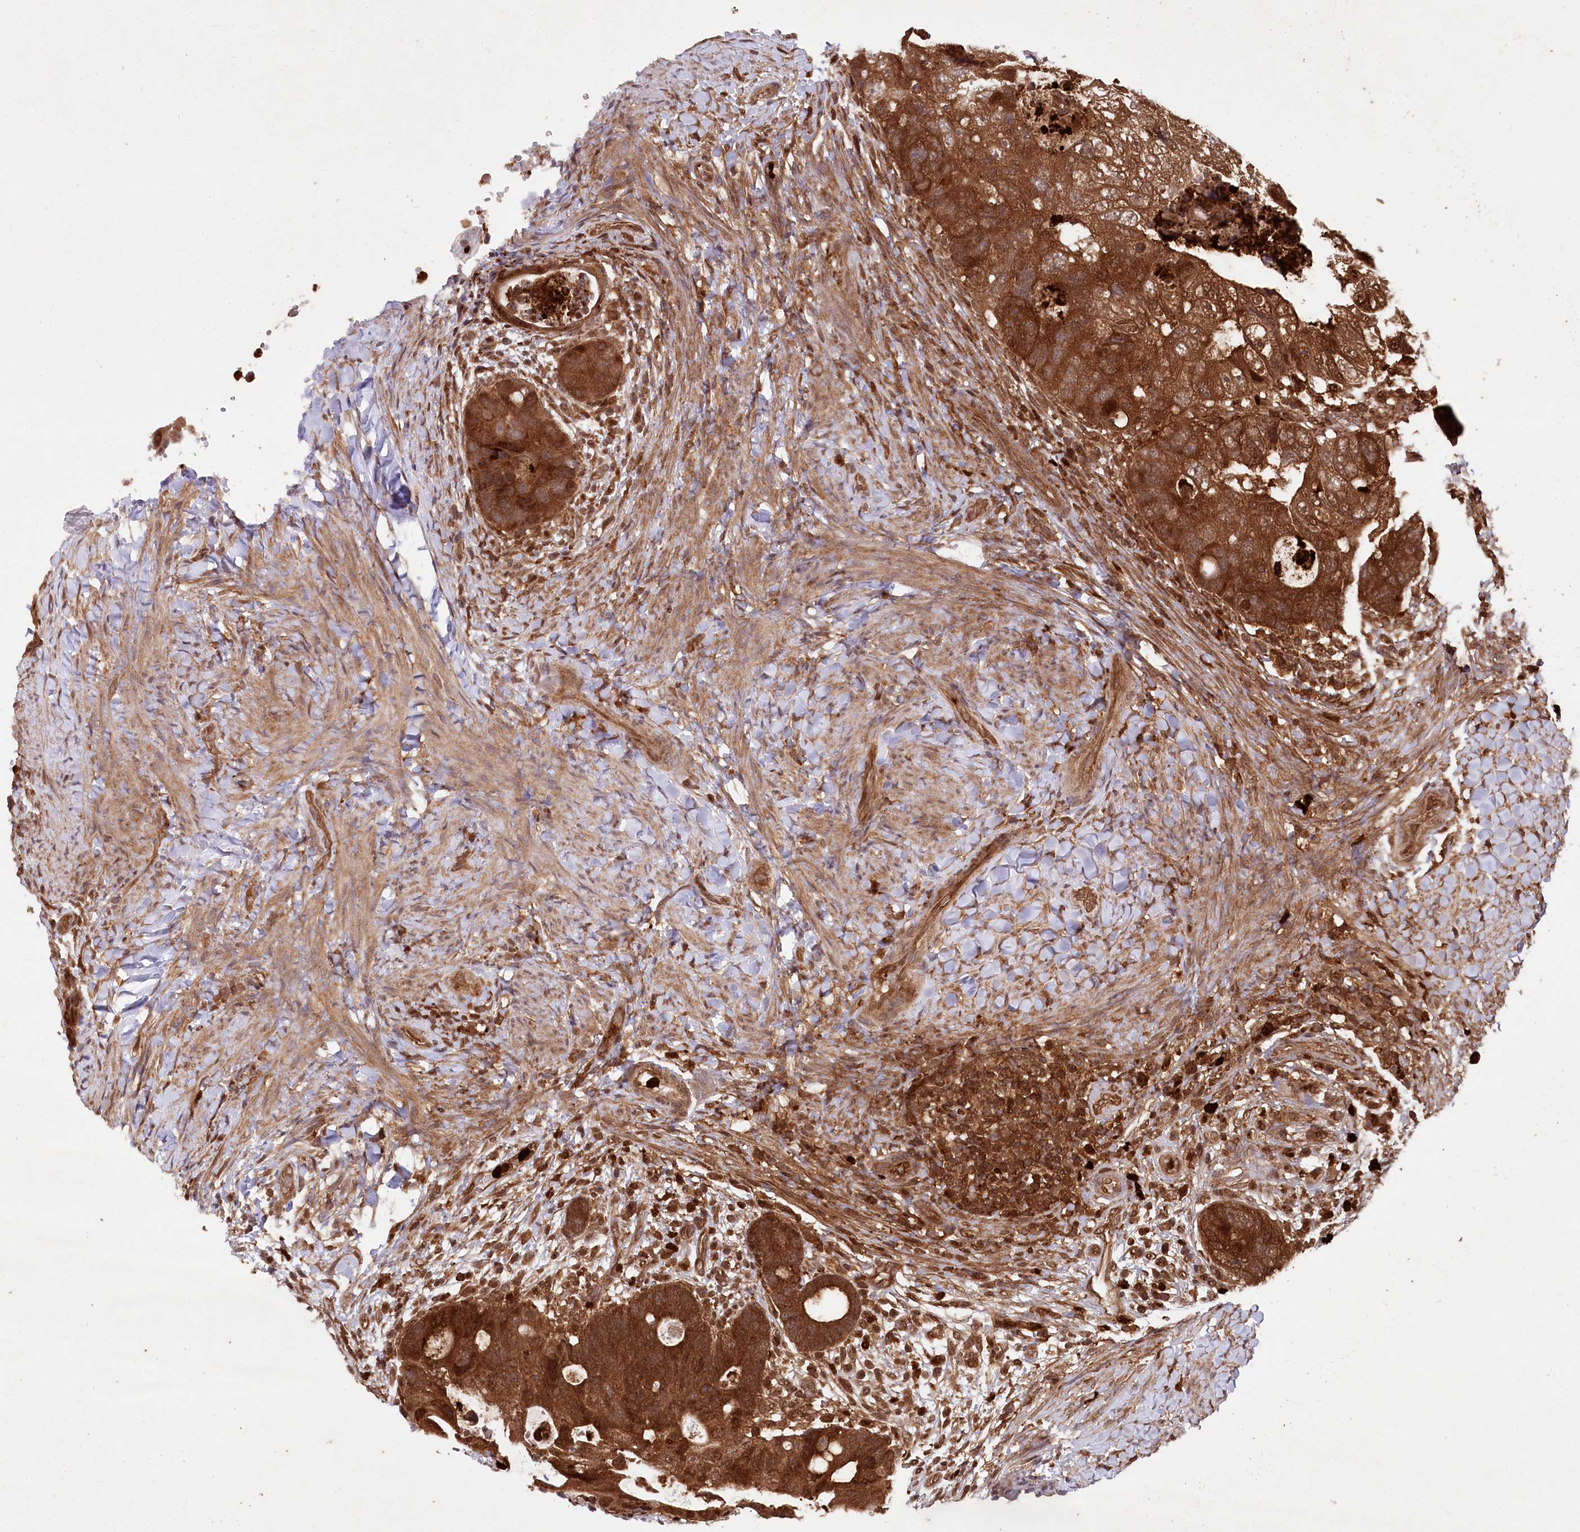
{"staining": {"intensity": "strong", "quantity": ">75%", "location": "cytoplasmic/membranous"}, "tissue": "colorectal cancer", "cell_type": "Tumor cells", "image_type": "cancer", "snomed": [{"axis": "morphology", "description": "Adenocarcinoma, NOS"}, {"axis": "topography", "description": "Rectum"}], "caption": "Tumor cells reveal high levels of strong cytoplasmic/membranous expression in about >75% of cells in human colorectal cancer.", "gene": "LSG1", "patient": {"sex": "male", "age": 59}}